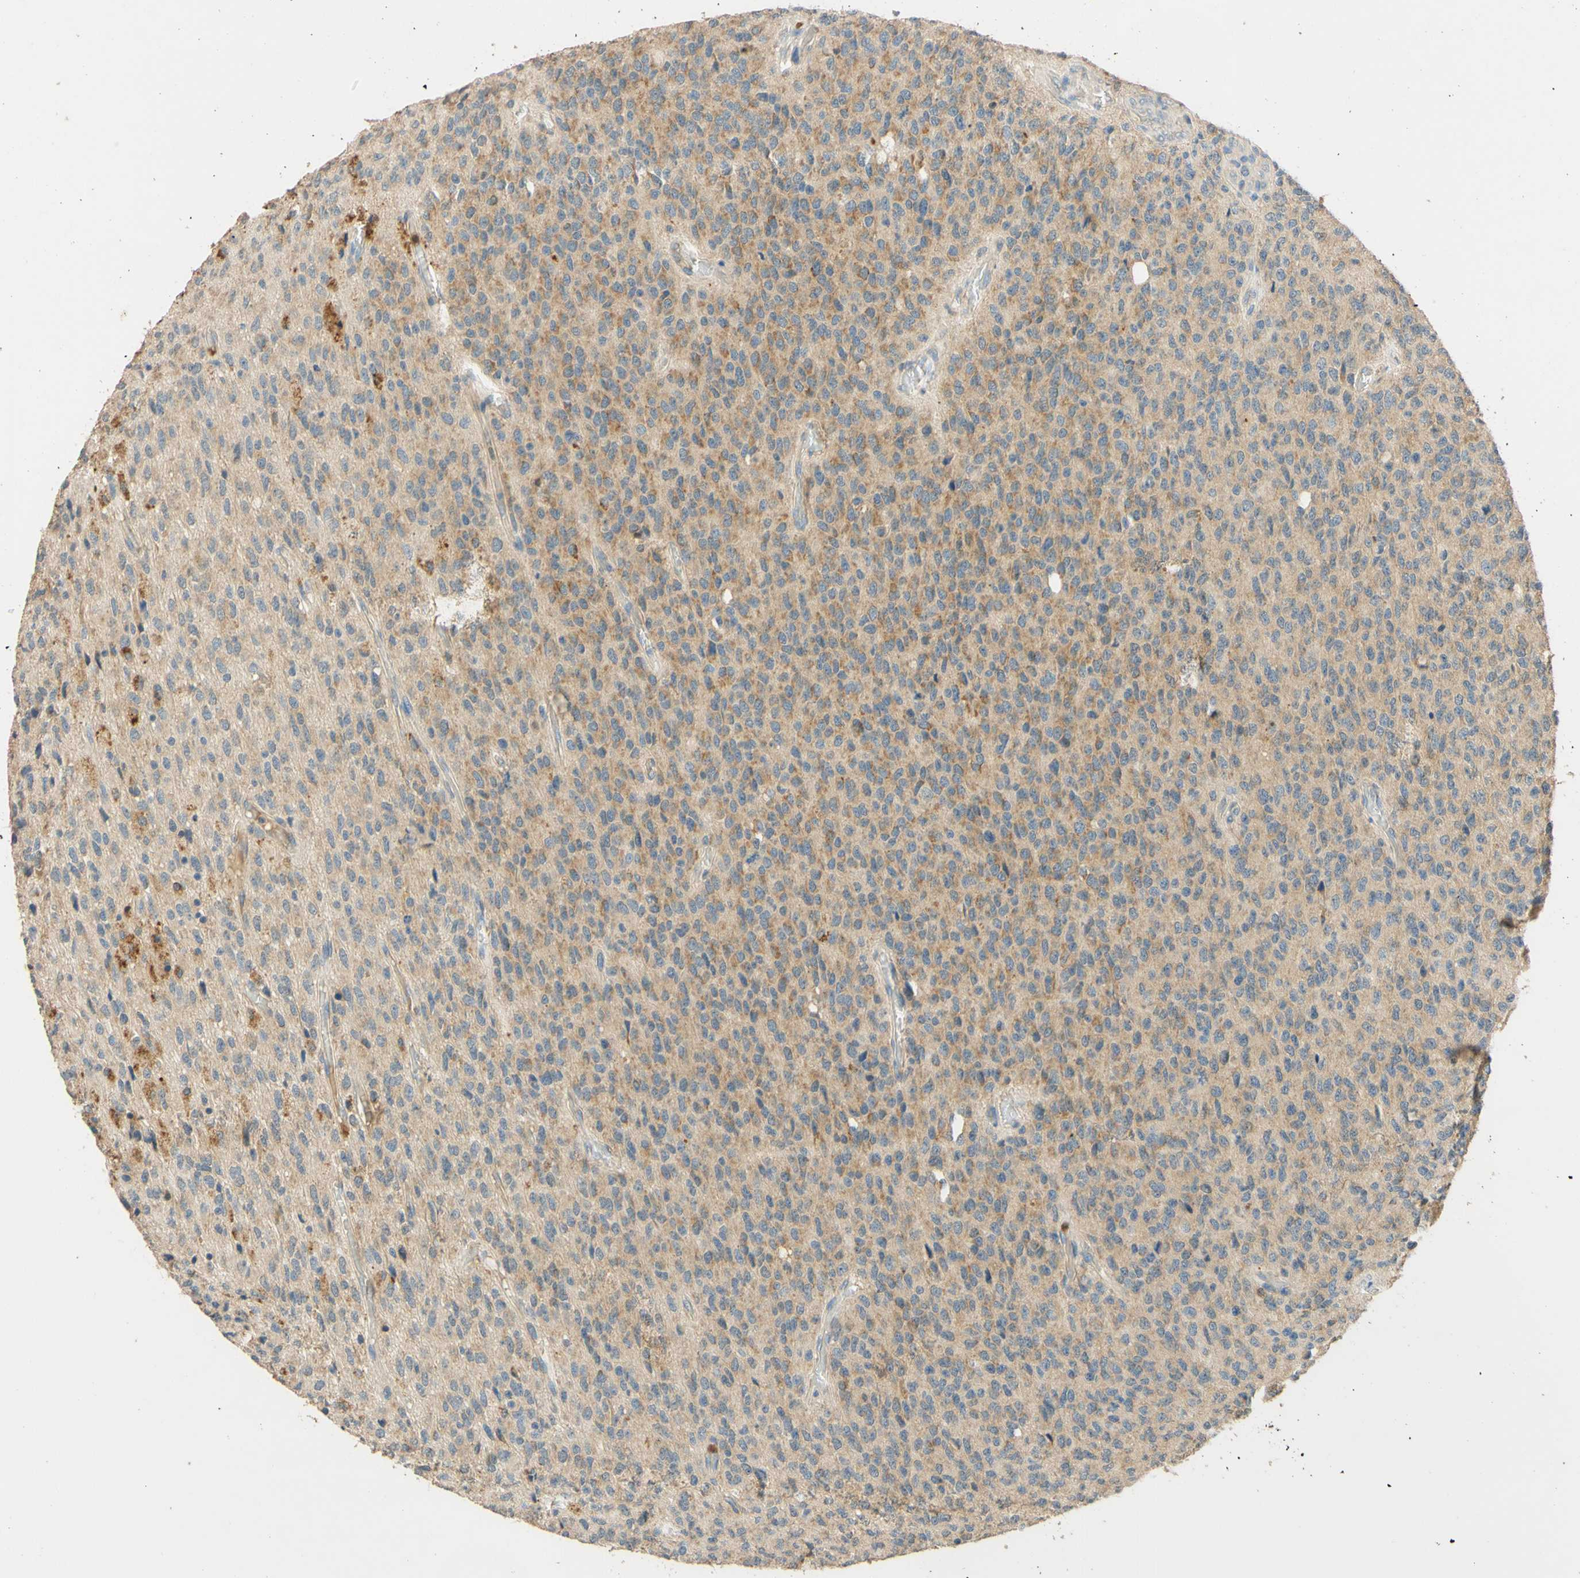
{"staining": {"intensity": "weak", "quantity": ">75%", "location": "cytoplasmic/membranous"}, "tissue": "glioma", "cell_type": "Tumor cells", "image_type": "cancer", "snomed": [{"axis": "morphology", "description": "Glioma, malignant, High grade"}, {"axis": "topography", "description": "pancreas cauda"}], "caption": "DAB immunohistochemical staining of human glioma reveals weak cytoplasmic/membranous protein staining in about >75% of tumor cells. (DAB = brown stain, brightfield microscopy at high magnification).", "gene": "ENTREP2", "patient": {"sex": "male", "age": 60}}